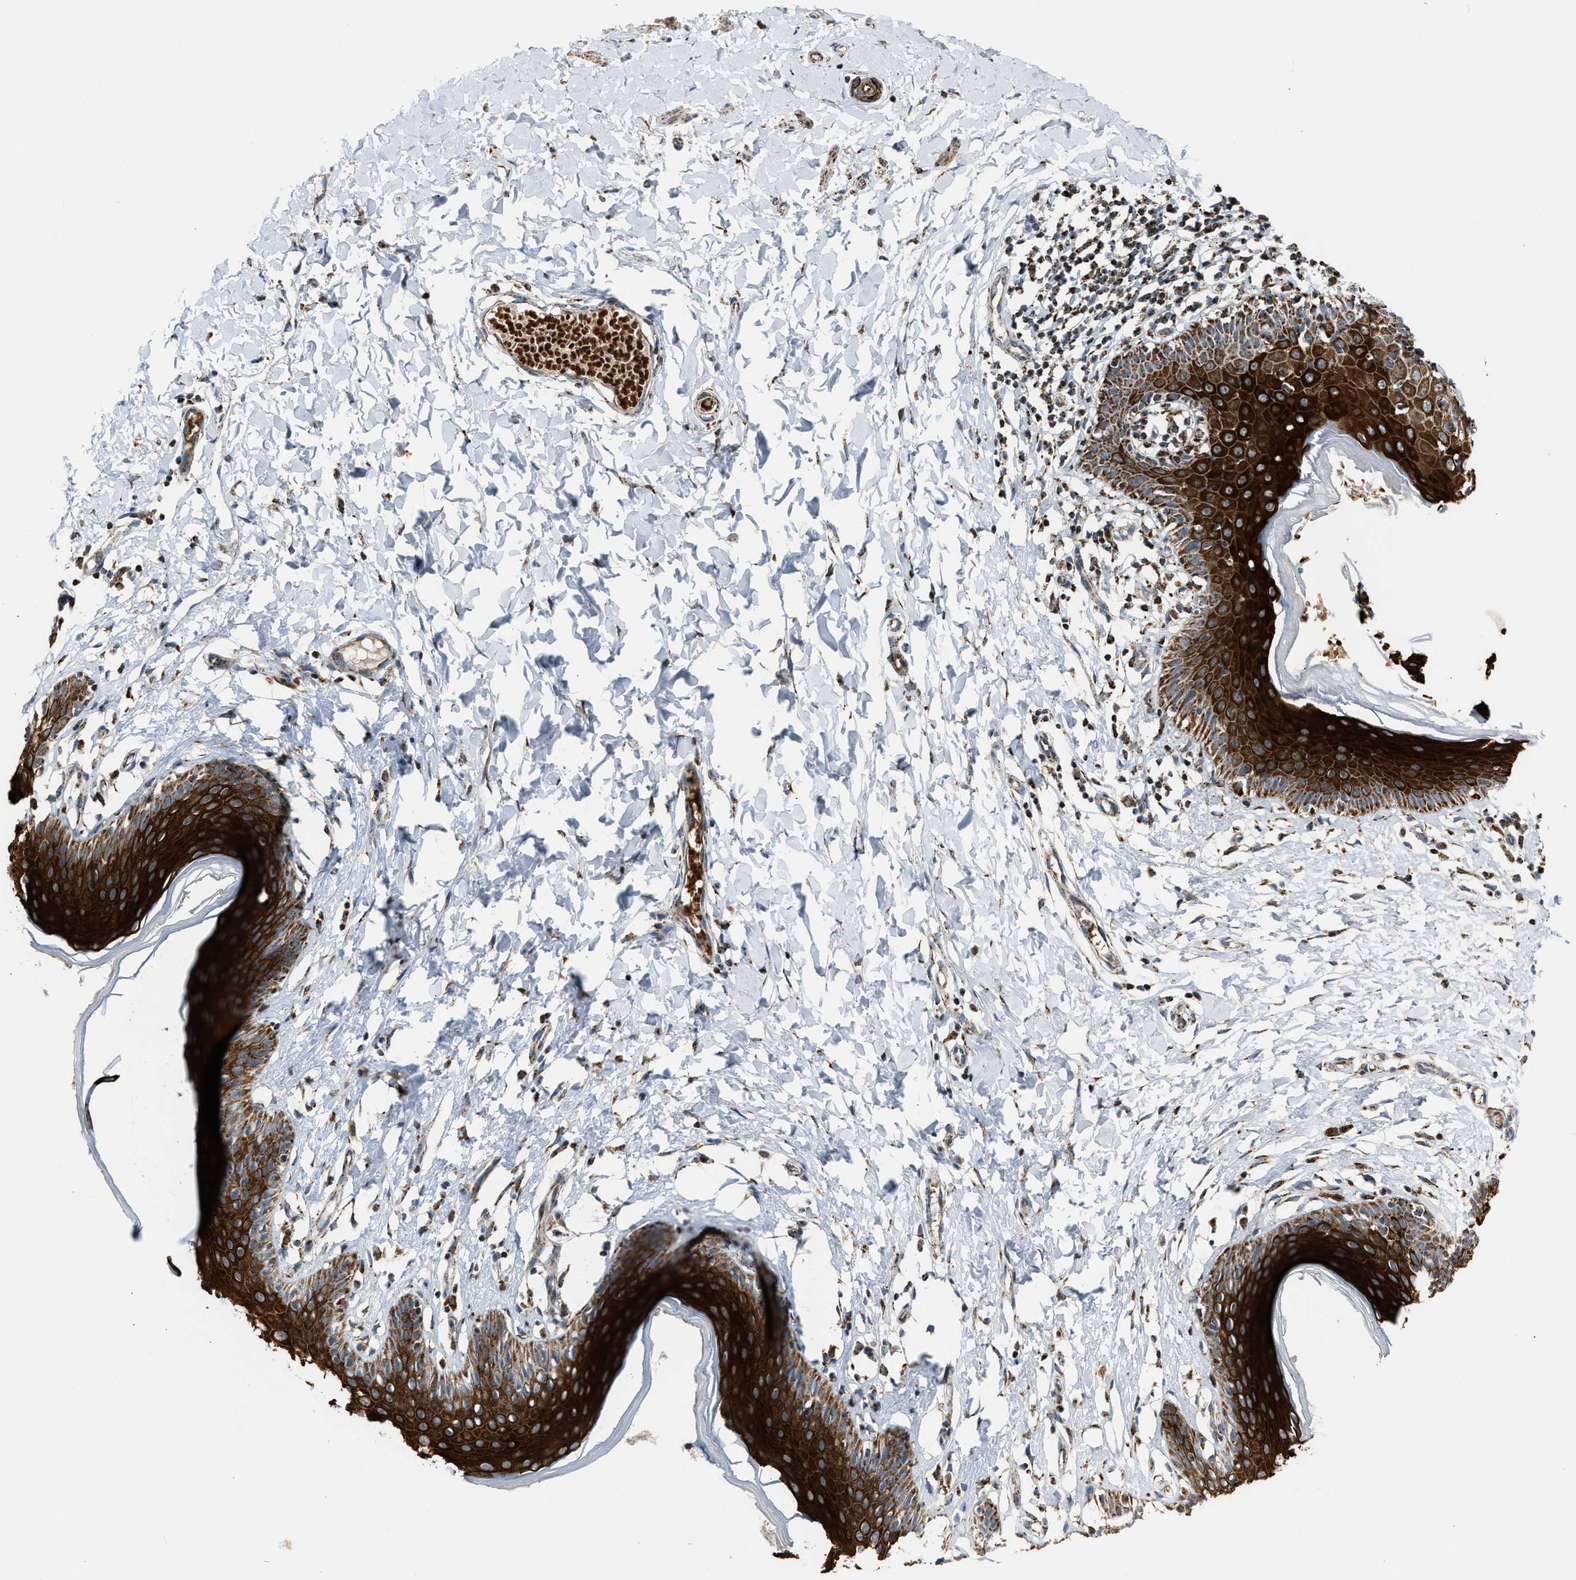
{"staining": {"intensity": "strong", "quantity": ">75%", "location": "cytoplasmic/membranous"}, "tissue": "skin", "cell_type": "Epidermal cells", "image_type": "normal", "snomed": [{"axis": "morphology", "description": "Normal tissue, NOS"}, {"axis": "topography", "description": "Vulva"}], "caption": "Immunohistochemistry (IHC) histopathology image of unremarkable skin stained for a protein (brown), which reveals high levels of strong cytoplasmic/membranous staining in about >75% of epidermal cells.", "gene": "CHN2", "patient": {"sex": "female", "age": 66}}